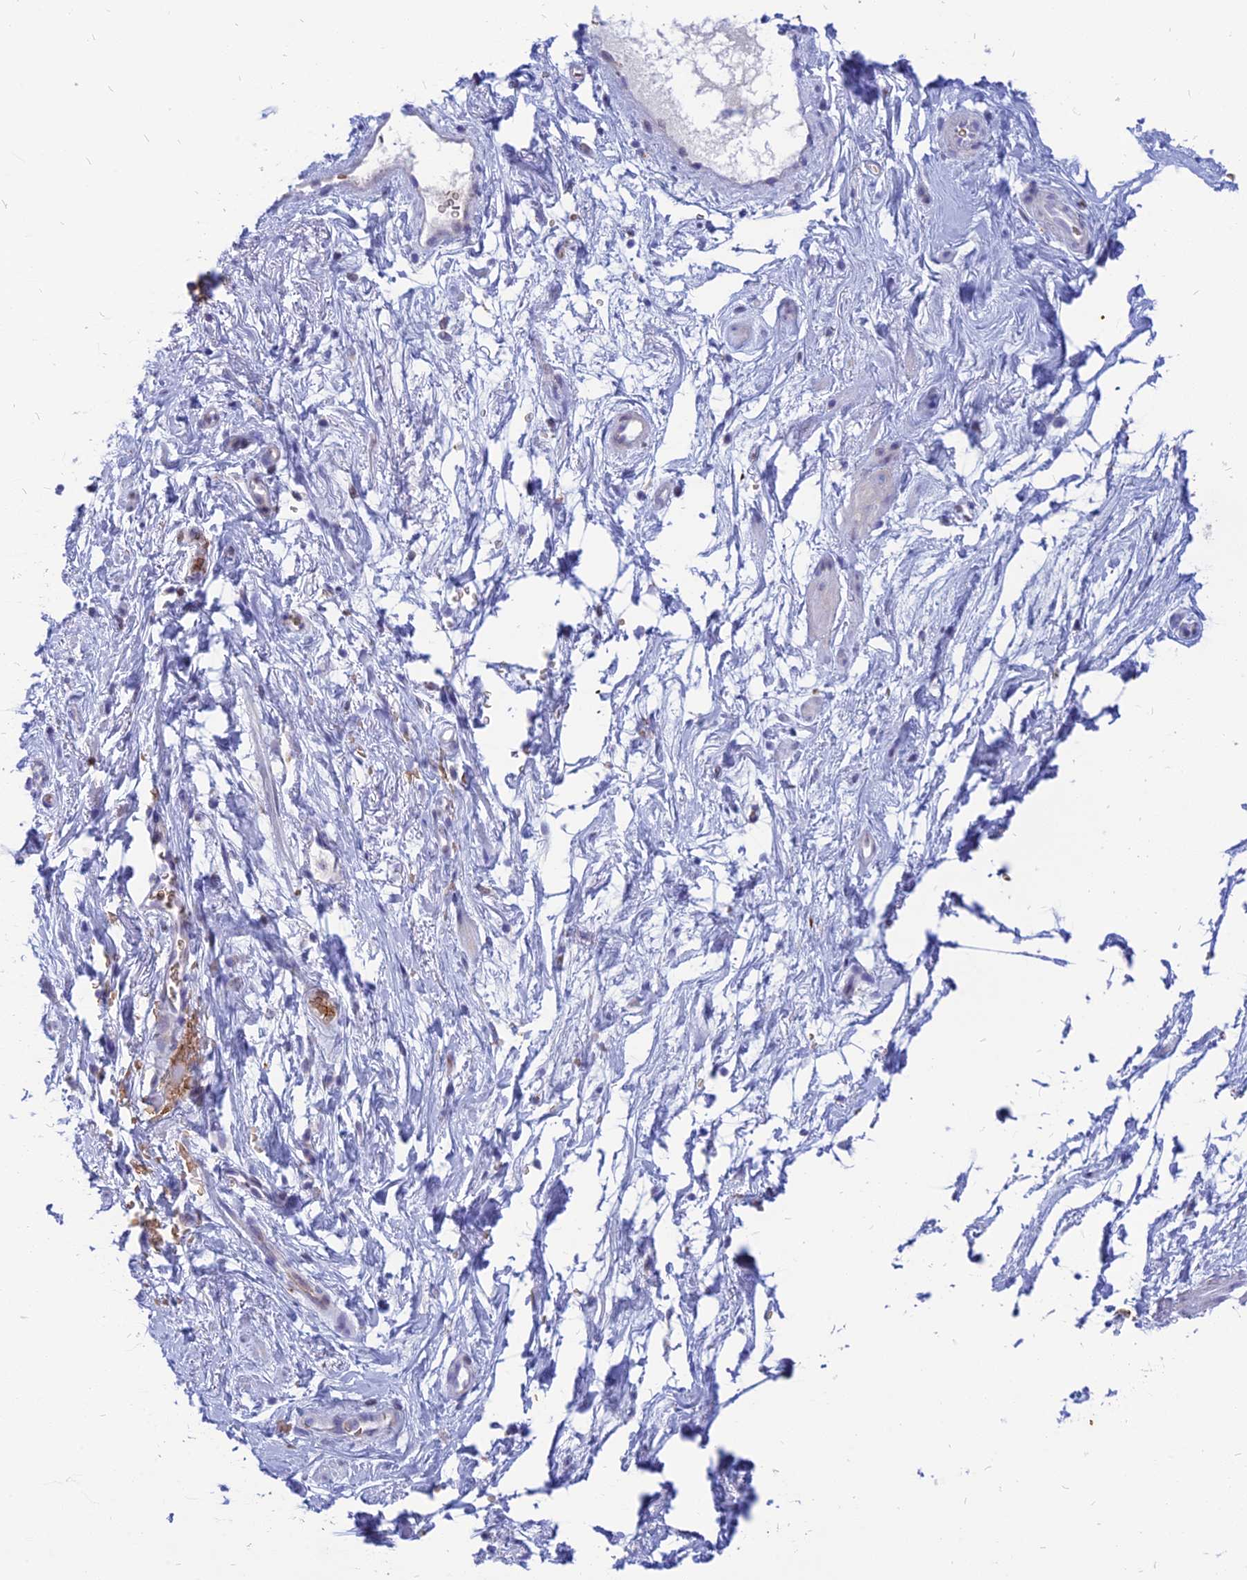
{"staining": {"intensity": "negative", "quantity": "none", "location": "none"}, "tissue": "smooth muscle", "cell_type": "Smooth muscle cells", "image_type": "normal", "snomed": [{"axis": "morphology", "description": "Normal tissue, NOS"}, {"axis": "topography", "description": "Smooth muscle"}, {"axis": "topography", "description": "Peripheral nerve tissue"}], "caption": "This photomicrograph is of benign smooth muscle stained with IHC to label a protein in brown with the nuclei are counter-stained blue. There is no staining in smooth muscle cells.", "gene": "HHAT", "patient": {"sex": "male", "age": 69}}